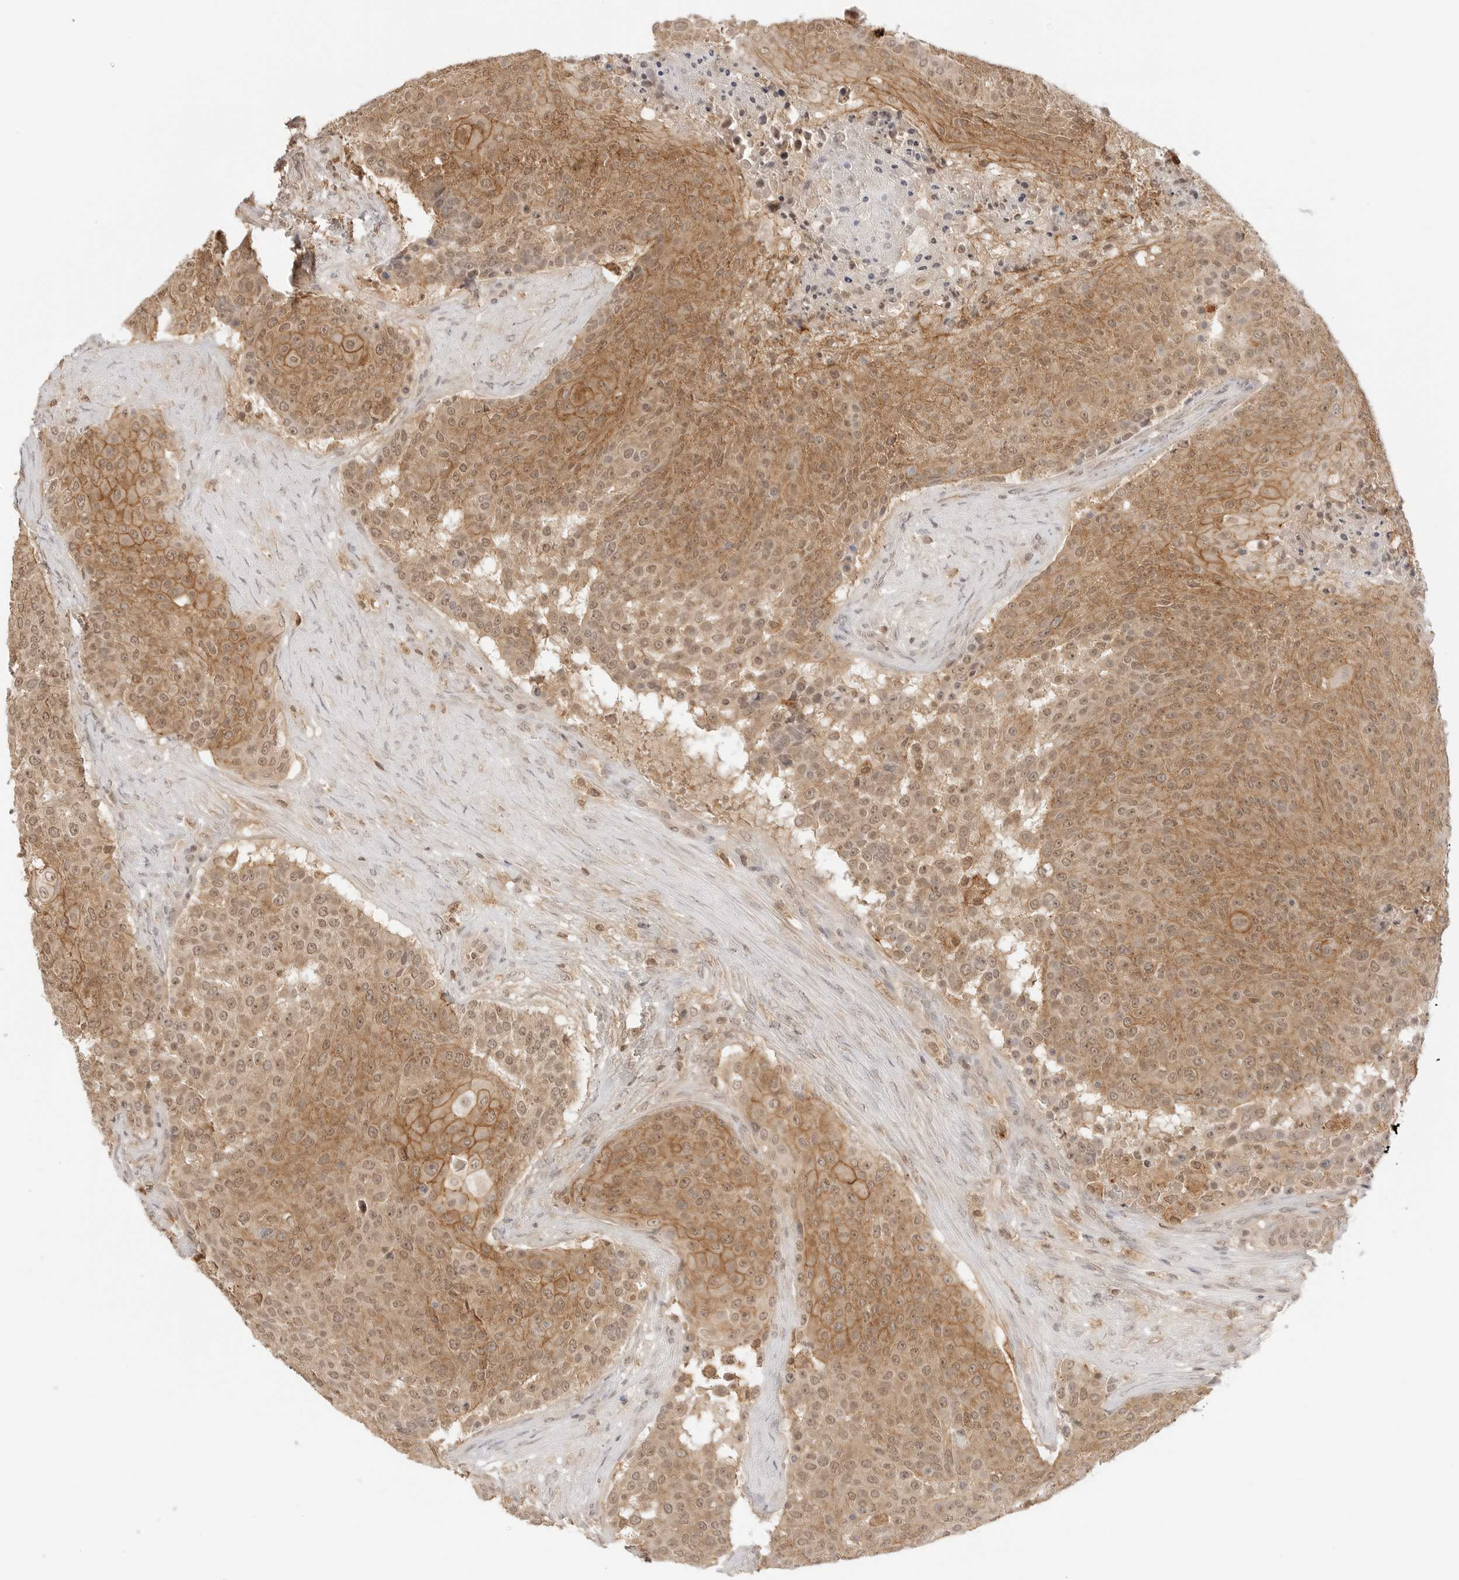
{"staining": {"intensity": "moderate", "quantity": ">75%", "location": "cytoplasmic/membranous,nuclear"}, "tissue": "urothelial cancer", "cell_type": "Tumor cells", "image_type": "cancer", "snomed": [{"axis": "morphology", "description": "Urothelial carcinoma, High grade"}, {"axis": "topography", "description": "Urinary bladder"}], "caption": "The photomicrograph displays a brown stain indicating the presence of a protein in the cytoplasmic/membranous and nuclear of tumor cells in urothelial carcinoma (high-grade).", "gene": "EPHA1", "patient": {"sex": "female", "age": 63}}